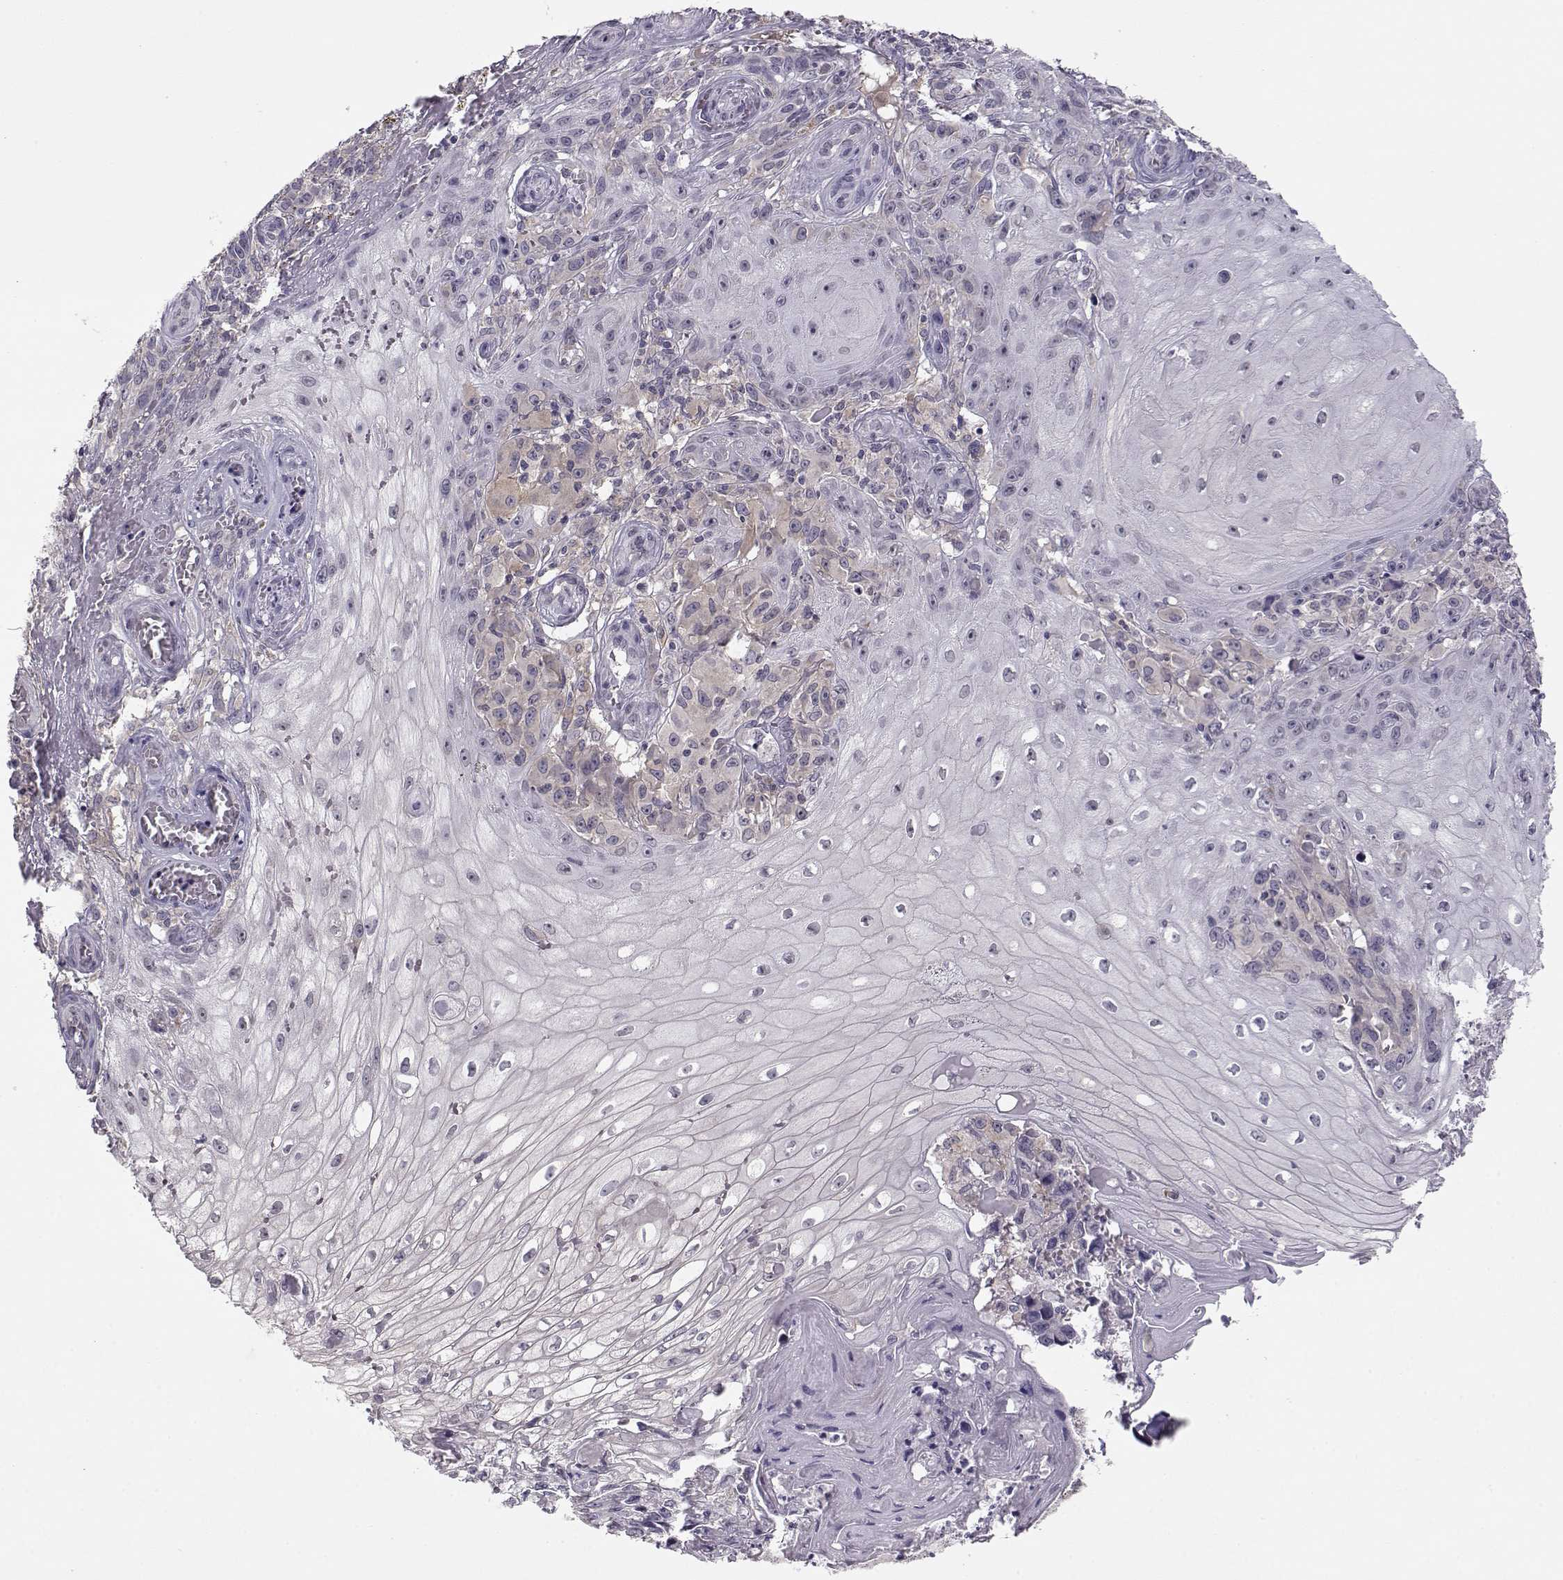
{"staining": {"intensity": "negative", "quantity": "none", "location": "none"}, "tissue": "melanoma", "cell_type": "Tumor cells", "image_type": "cancer", "snomed": [{"axis": "morphology", "description": "Malignant melanoma, NOS"}, {"axis": "topography", "description": "Skin"}], "caption": "Histopathology image shows no protein expression in tumor cells of melanoma tissue.", "gene": "KIF13B", "patient": {"sex": "female", "age": 53}}